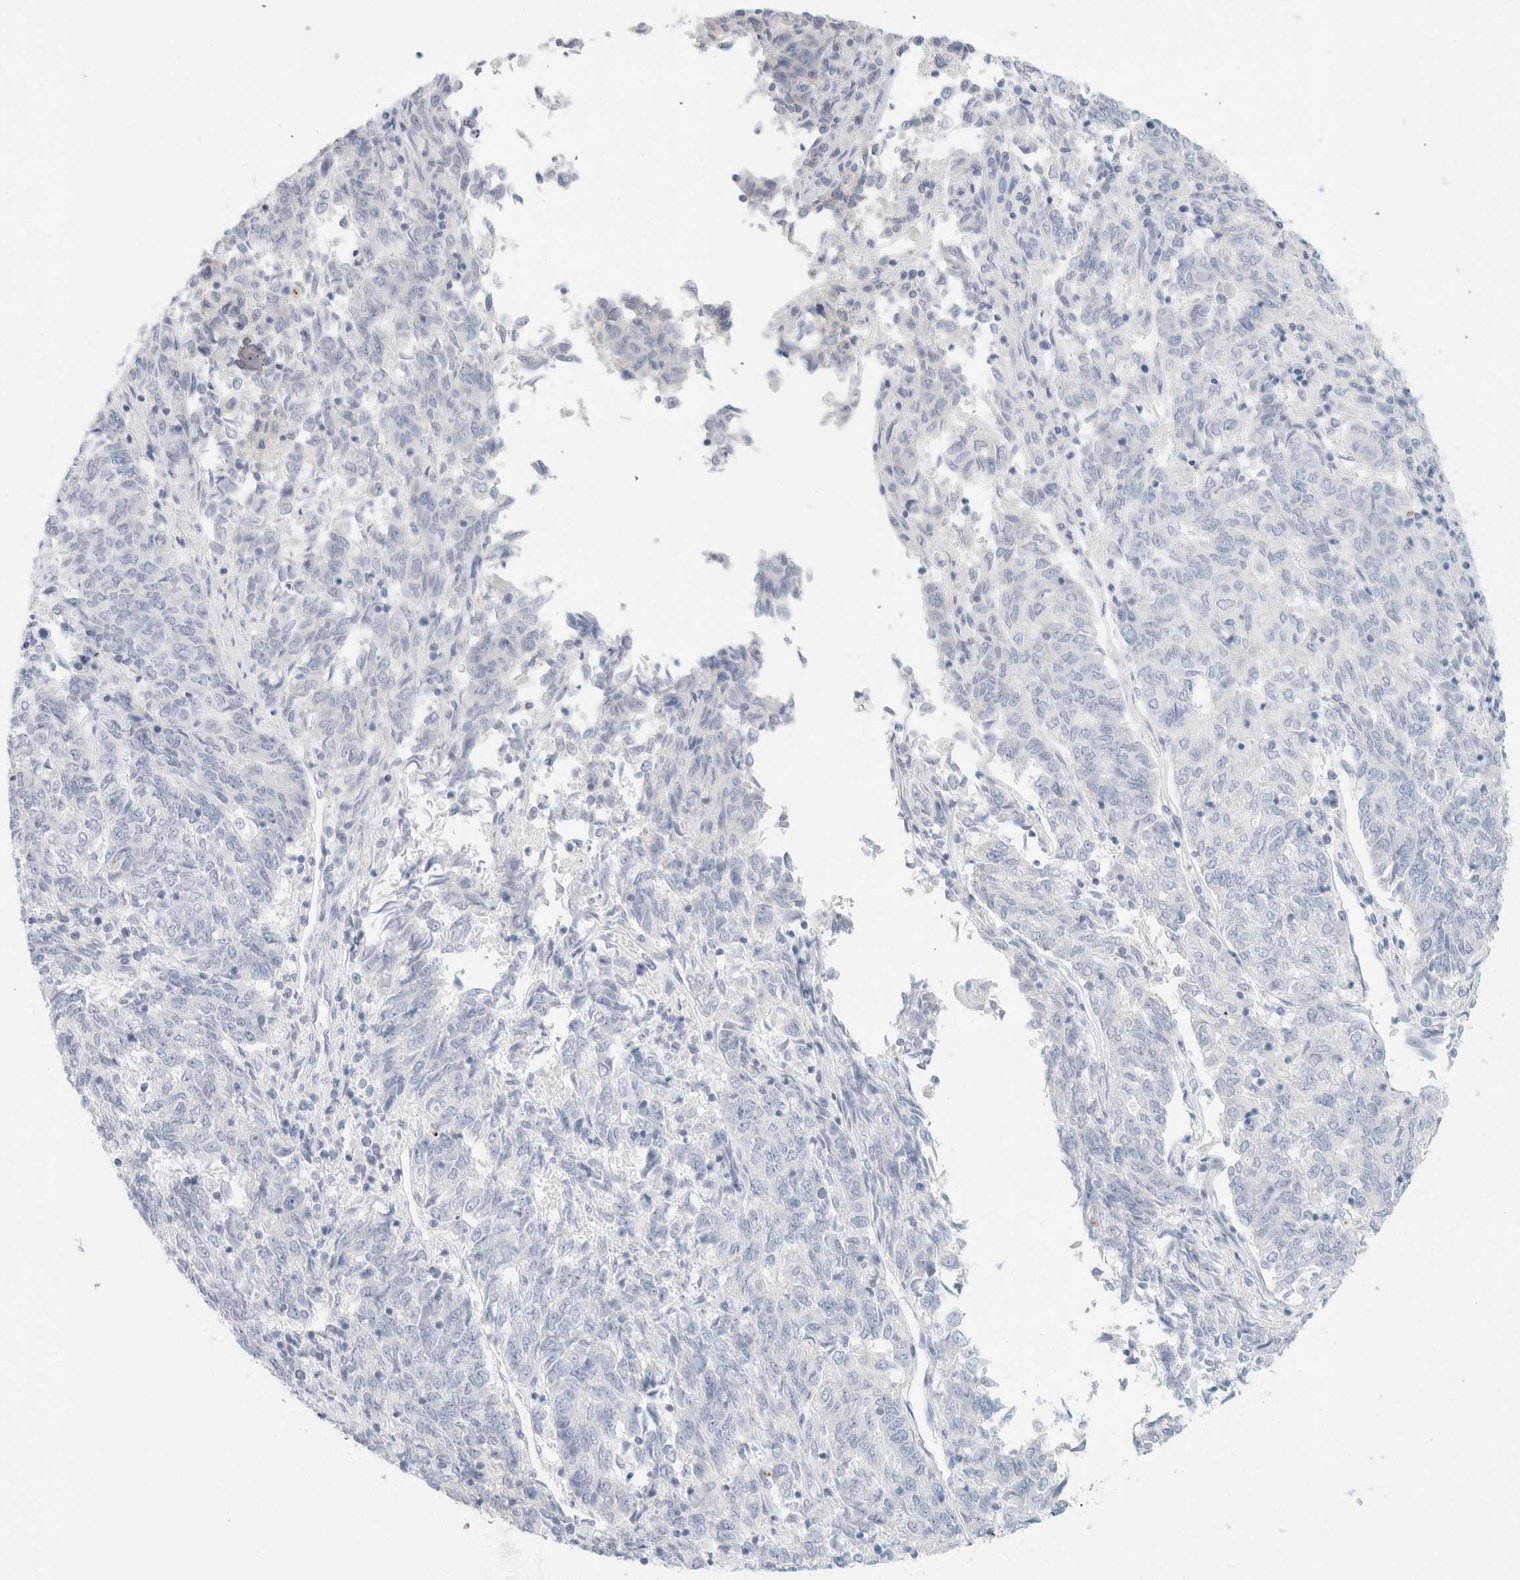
{"staining": {"intensity": "negative", "quantity": "none", "location": "none"}, "tissue": "endometrial cancer", "cell_type": "Tumor cells", "image_type": "cancer", "snomed": [{"axis": "morphology", "description": "Adenocarcinoma, NOS"}, {"axis": "topography", "description": "Endometrium"}], "caption": "Immunohistochemical staining of human endometrial adenocarcinoma shows no significant positivity in tumor cells. The staining was performed using DAB to visualize the protein expression in brown, while the nuclei were stained in blue with hematoxylin (Magnification: 20x).", "gene": "HEXD", "patient": {"sex": "female", "age": 80}}